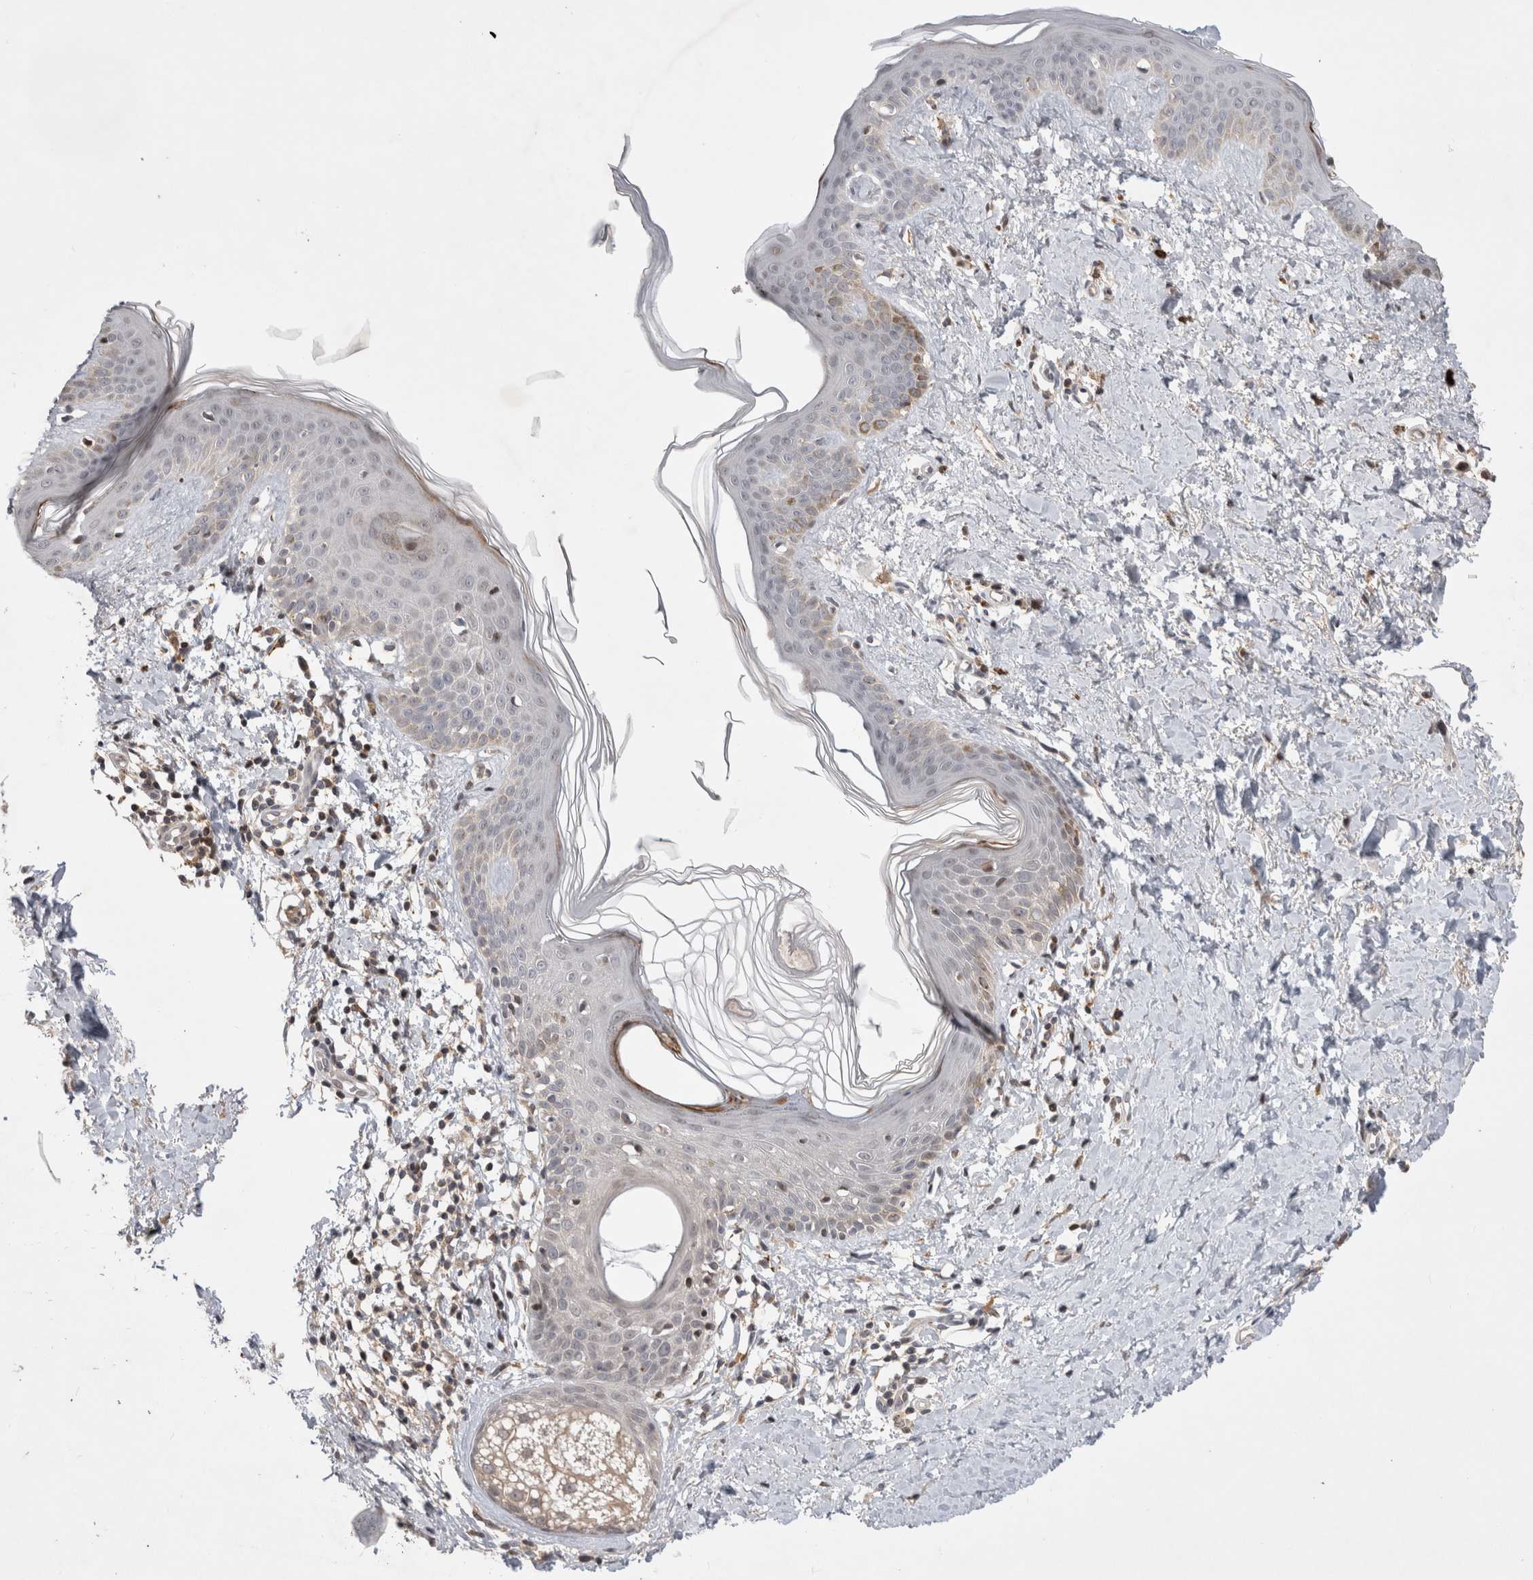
{"staining": {"intensity": "negative", "quantity": "none", "location": "none"}, "tissue": "skin", "cell_type": "Fibroblasts", "image_type": "normal", "snomed": [{"axis": "morphology", "description": "Normal tissue, NOS"}, {"axis": "topography", "description": "Skin"}], "caption": "The micrograph displays no significant staining in fibroblasts of skin. (DAB (3,3'-diaminobenzidine) IHC, high magnification).", "gene": "PLEKHM1", "patient": {"sex": "female", "age": 46}}